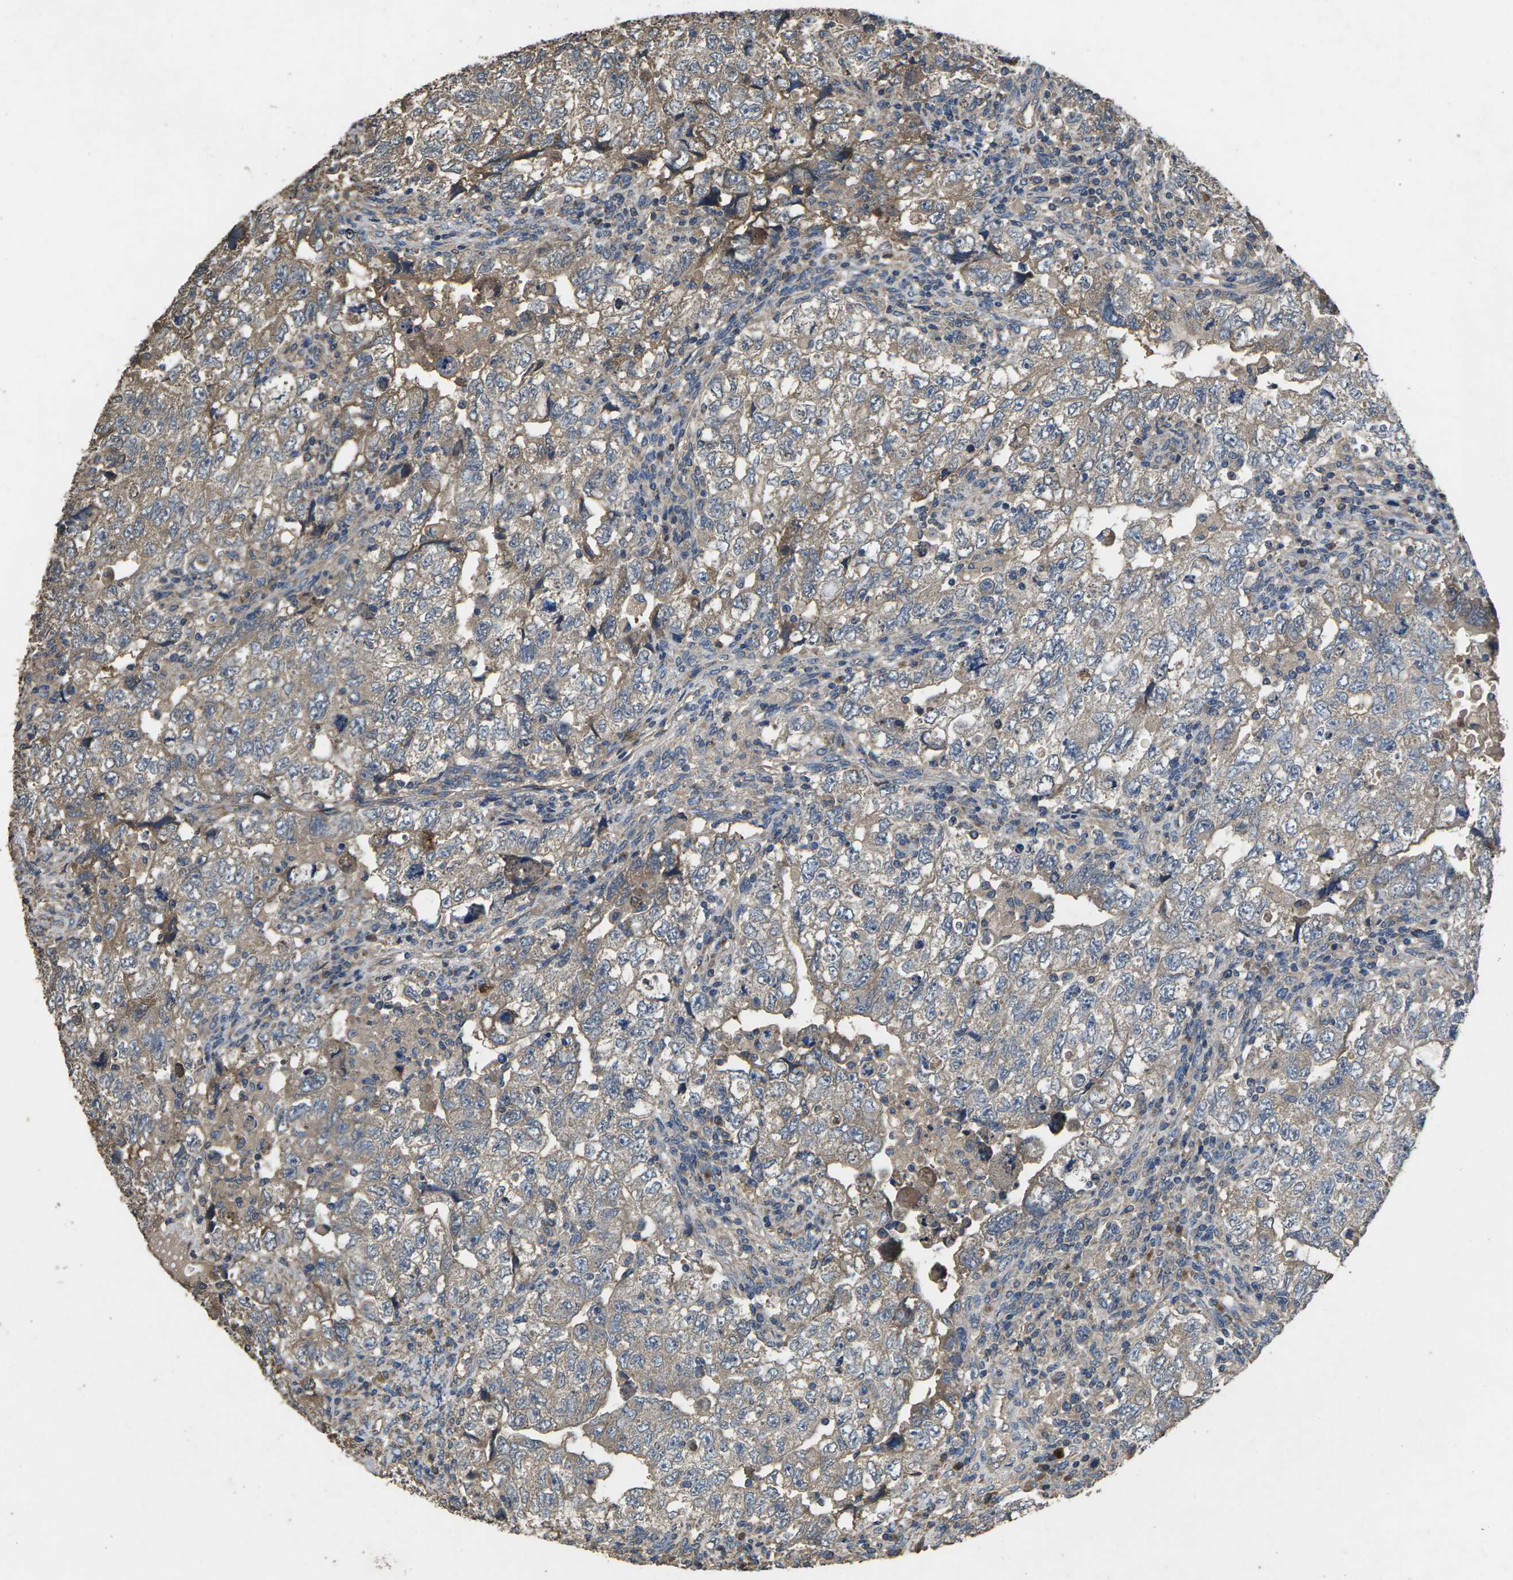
{"staining": {"intensity": "weak", "quantity": "25%-75%", "location": "cytoplasmic/membranous"}, "tissue": "testis cancer", "cell_type": "Tumor cells", "image_type": "cancer", "snomed": [{"axis": "morphology", "description": "Seminoma, NOS"}, {"axis": "topography", "description": "Testis"}], "caption": "Protein expression analysis of human seminoma (testis) reveals weak cytoplasmic/membranous staining in about 25%-75% of tumor cells.", "gene": "B4GAT1", "patient": {"sex": "male", "age": 22}}